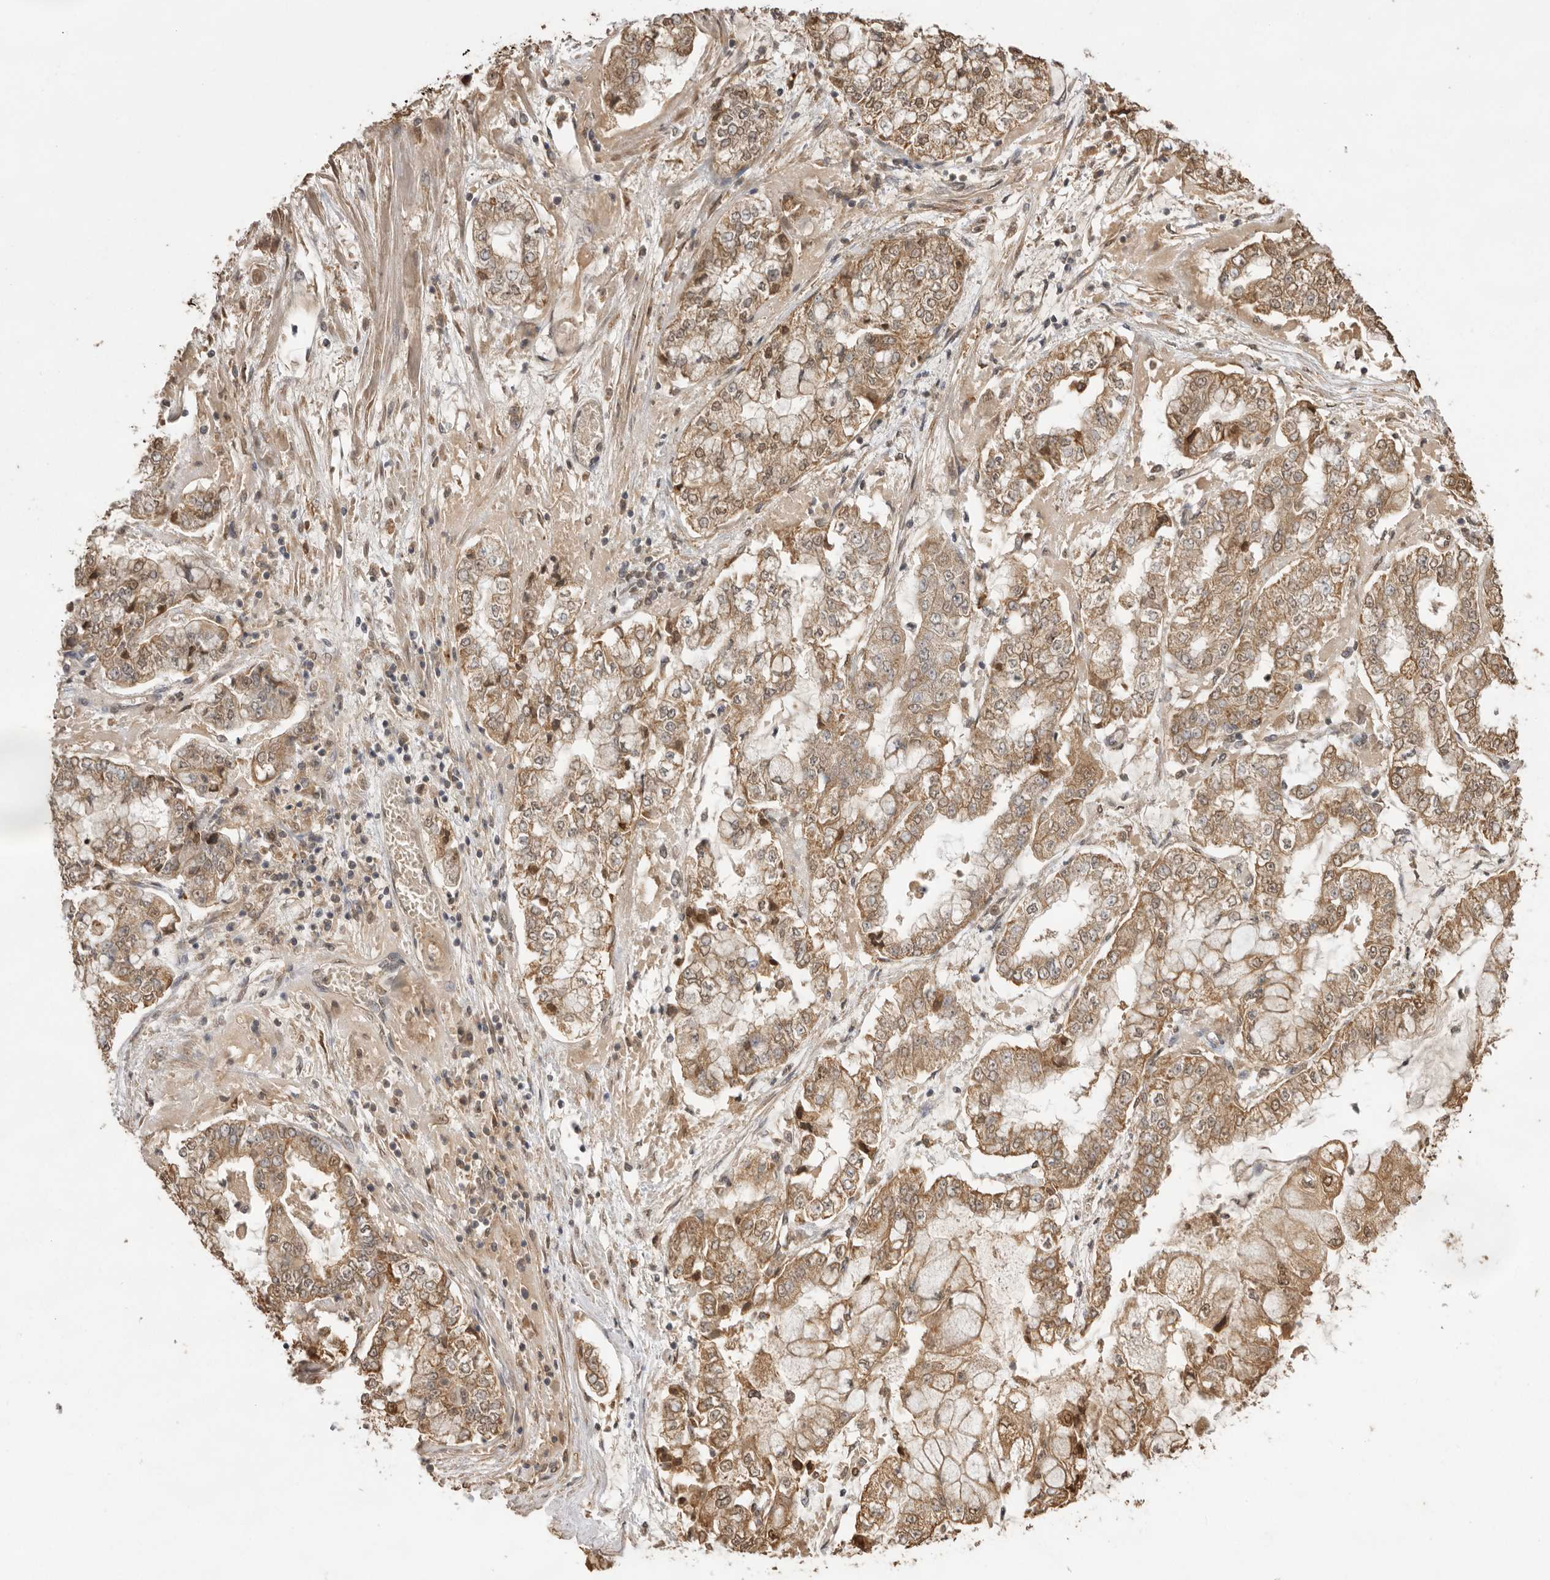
{"staining": {"intensity": "moderate", "quantity": ">75%", "location": "cytoplasmic/membranous"}, "tissue": "stomach cancer", "cell_type": "Tumor cells", "image_type": "cancer", "snomed": [{"axis": "morphology", "description": "Adenocarcinoma, NOS"}, {"axis": "topography", "description": "Stomach"}], "caption": "This image exhibits stomach cancer stained with immunohistochemistry to label a protein in brown. The cytoplasmic/membranous of tumor cells show moderate positivity for the protein. Nuclei are counter-stained blue.", "gene": "JAG2", "patient": {"sex": "male", "age": 76}}